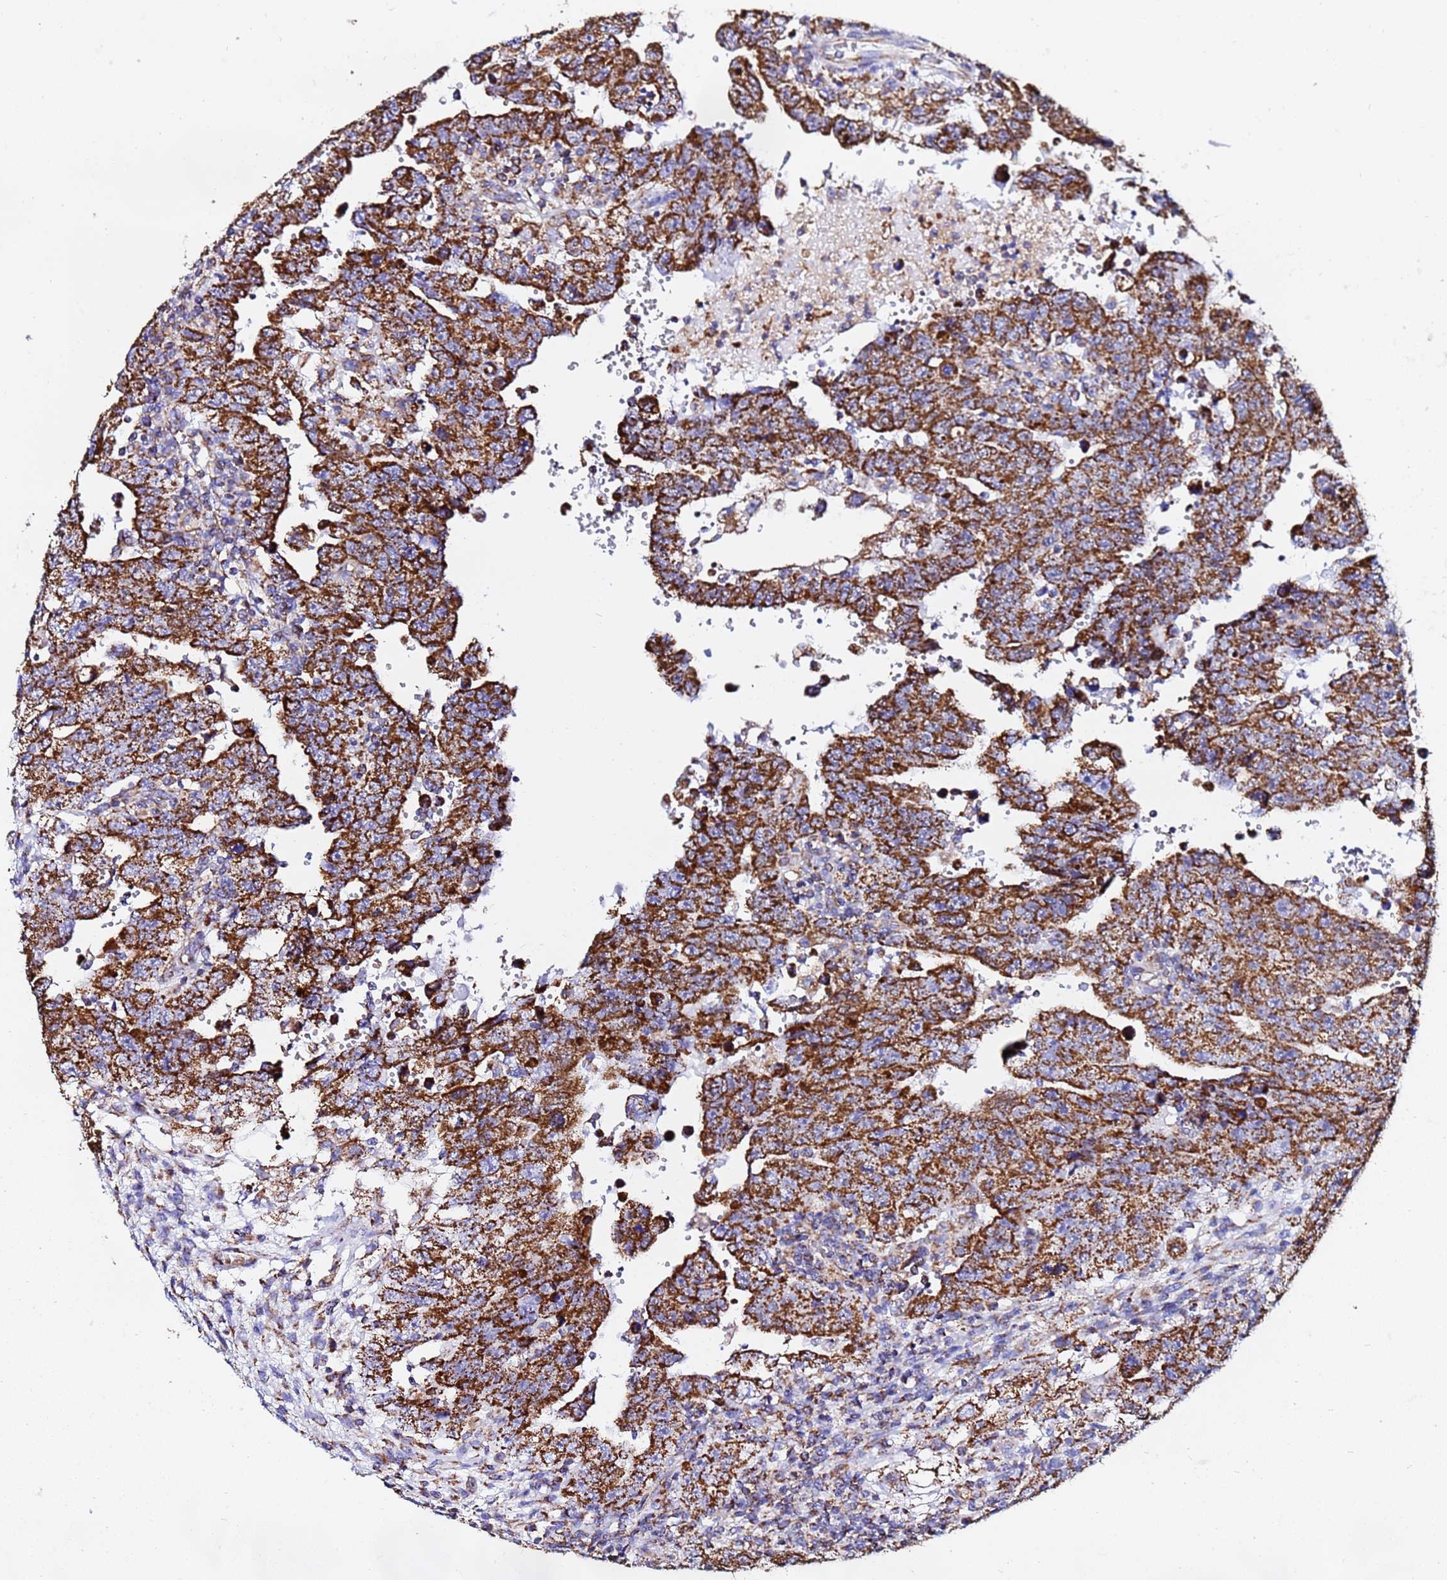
{"staining": {"intensity": "strong", "quantity": ">75%", "location": "cytoplasmic/membranous"}, "tissue": "testis cancer", "cell_type": "Tumor cells", "image_type": "cancer", "snomed": [{"axis": "morphology", "description": "Carcinoma, Embryonal, NOS"}, {"axis": "topography", "description": "Testis"}], "caption": "About >75% of tumor cells in human testis embryonal carcinoma reveal strong cytoplasmic/membranous protein expression as visualized by brown immunohistochemical staining.", "gene": "PHB2", "patient": {"sex": "male", "age": 28}}